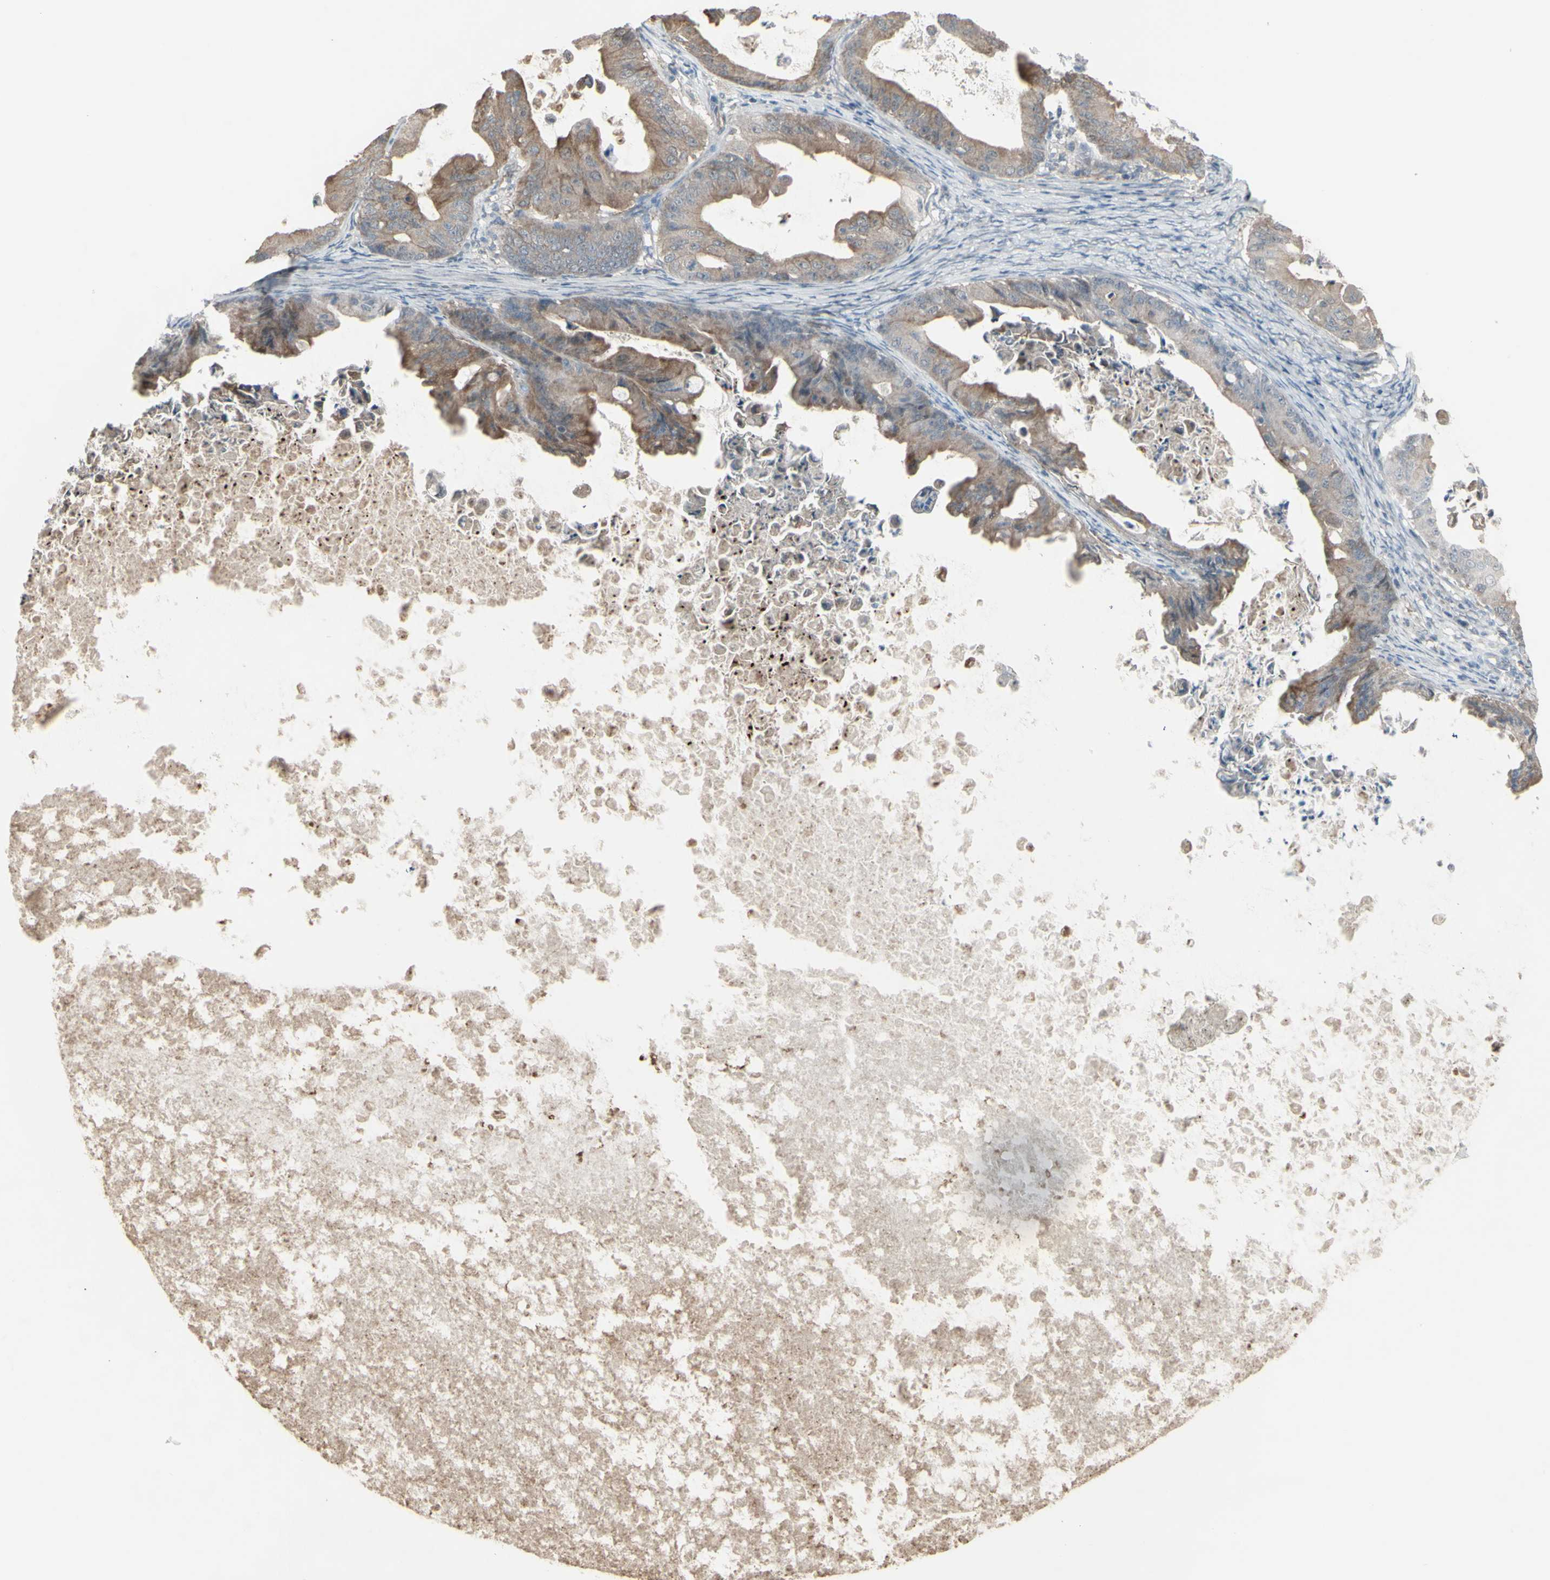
{"staining": {"intensity": "moderate", "quantity": ">75%", "location": "cytoplasmic/membranous"}, "tissue": "ovarian cancer", "cell_type": "Tumor cells", "image_type": "cancer", "snomed": [{"axis": "morphology", "description": "Cystadenocarcinoma, mucinous, NOS"}, {"axis": "topography", "description": "Ovary"}], "caption": "Immunohistochemical staining of human mucinous cystadenocarcinoma (ovarian) shows medium levels of moderate cytoplasmic/membranous expression in about >75% of tumor cells.", "gene": "GRAMD1B", "patient": {"sex": "female", "age": 37}}